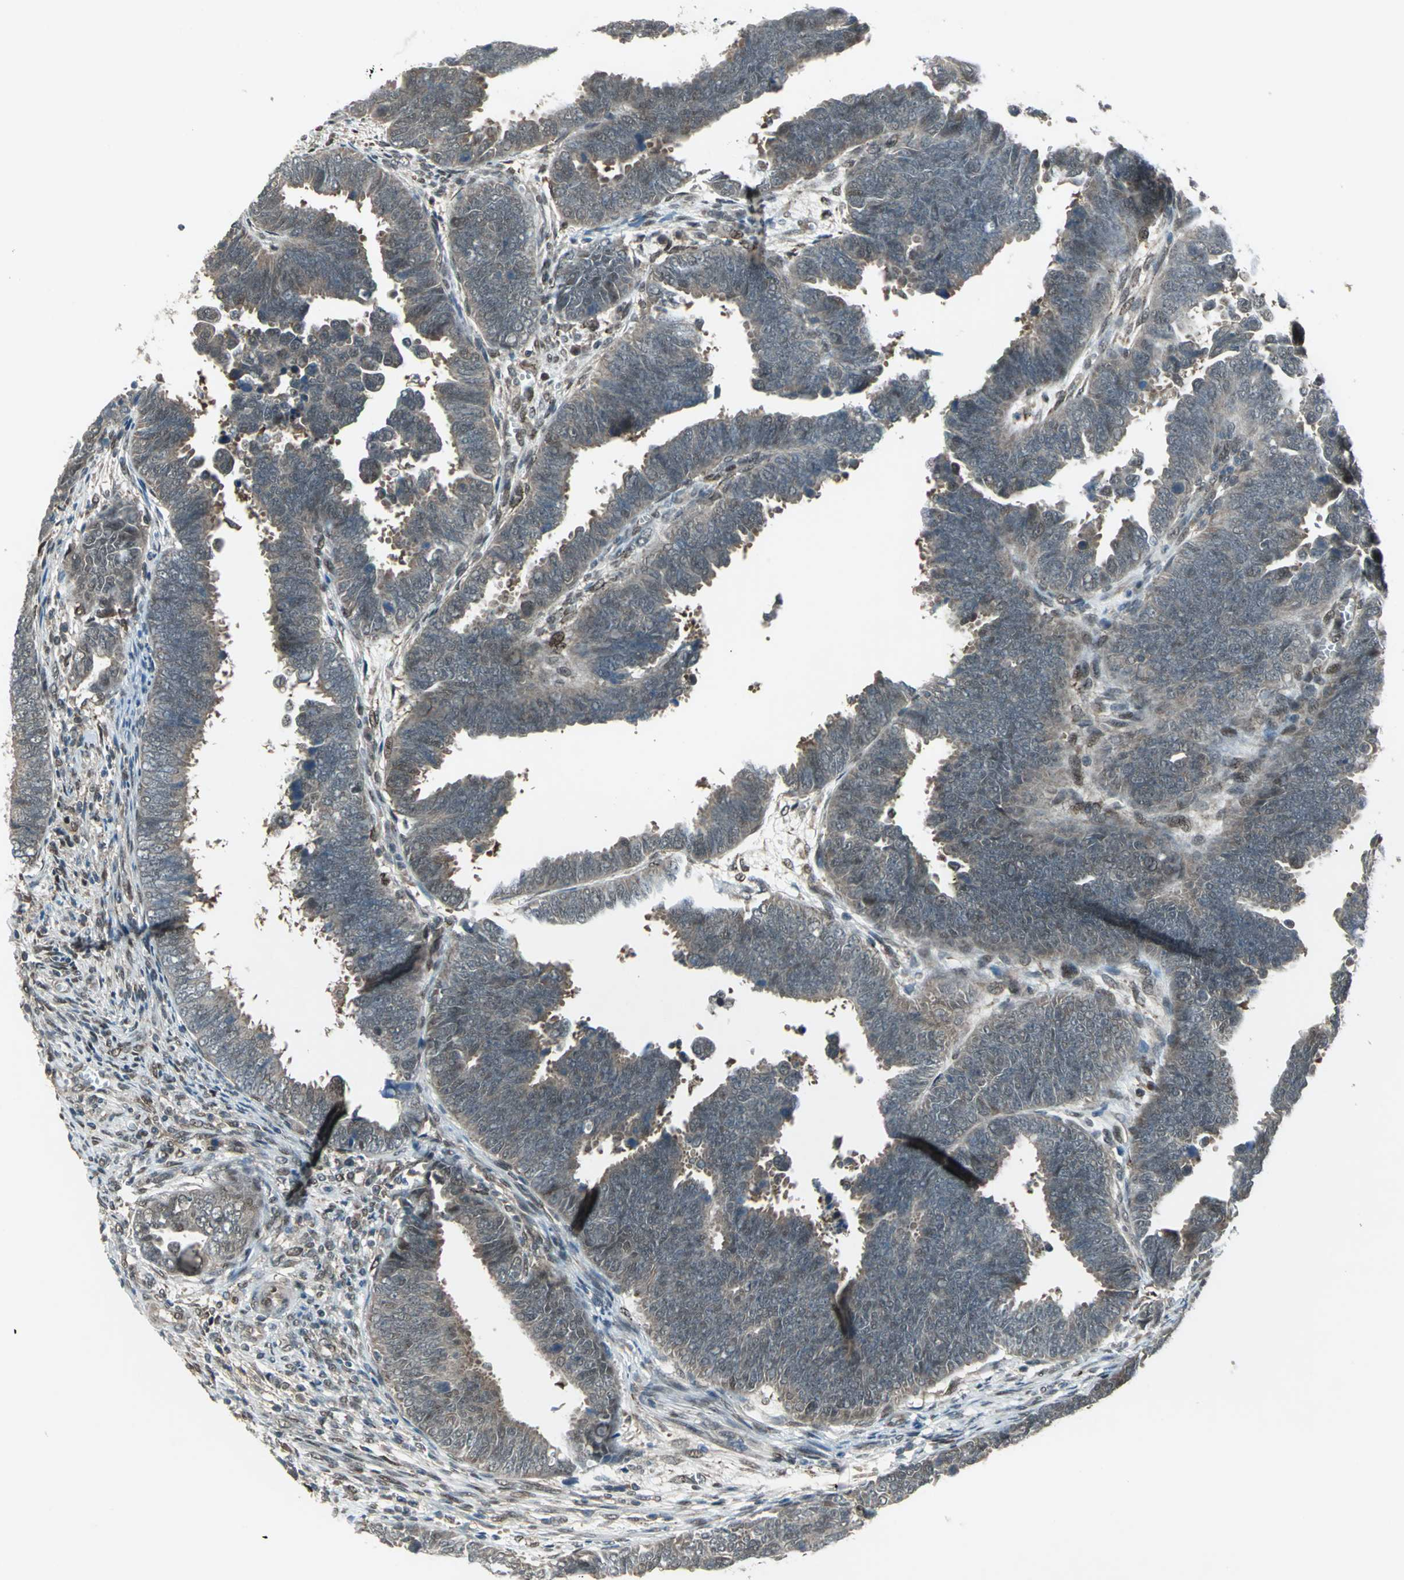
{"staining": {"intensity": "weak", "quantity": ">75%", "location": "cytoplasmic/membranous,nuclear"}, "tissue": "endometrial cancer", "cell_type": "Tumor cells", "image_type": "cancer", "snomed": [{"axis": "morphology", "description": "Adenocarcinoma, NOS"}, {"axis": "topography", "description": "Endometrium"}], "caption": "An immunohistochemistry (IHC) image of neoplastic tissue is shown. Protein staining in brown highlights weak cytoplasmic/membranous and nuclear positivity in endometrial cancer within tumor cells. (DAB IHC, brown staining for protein, blue staining for nuclei).", "gene": "COPS5", "patient": {"sex": "female", "age": 75}}